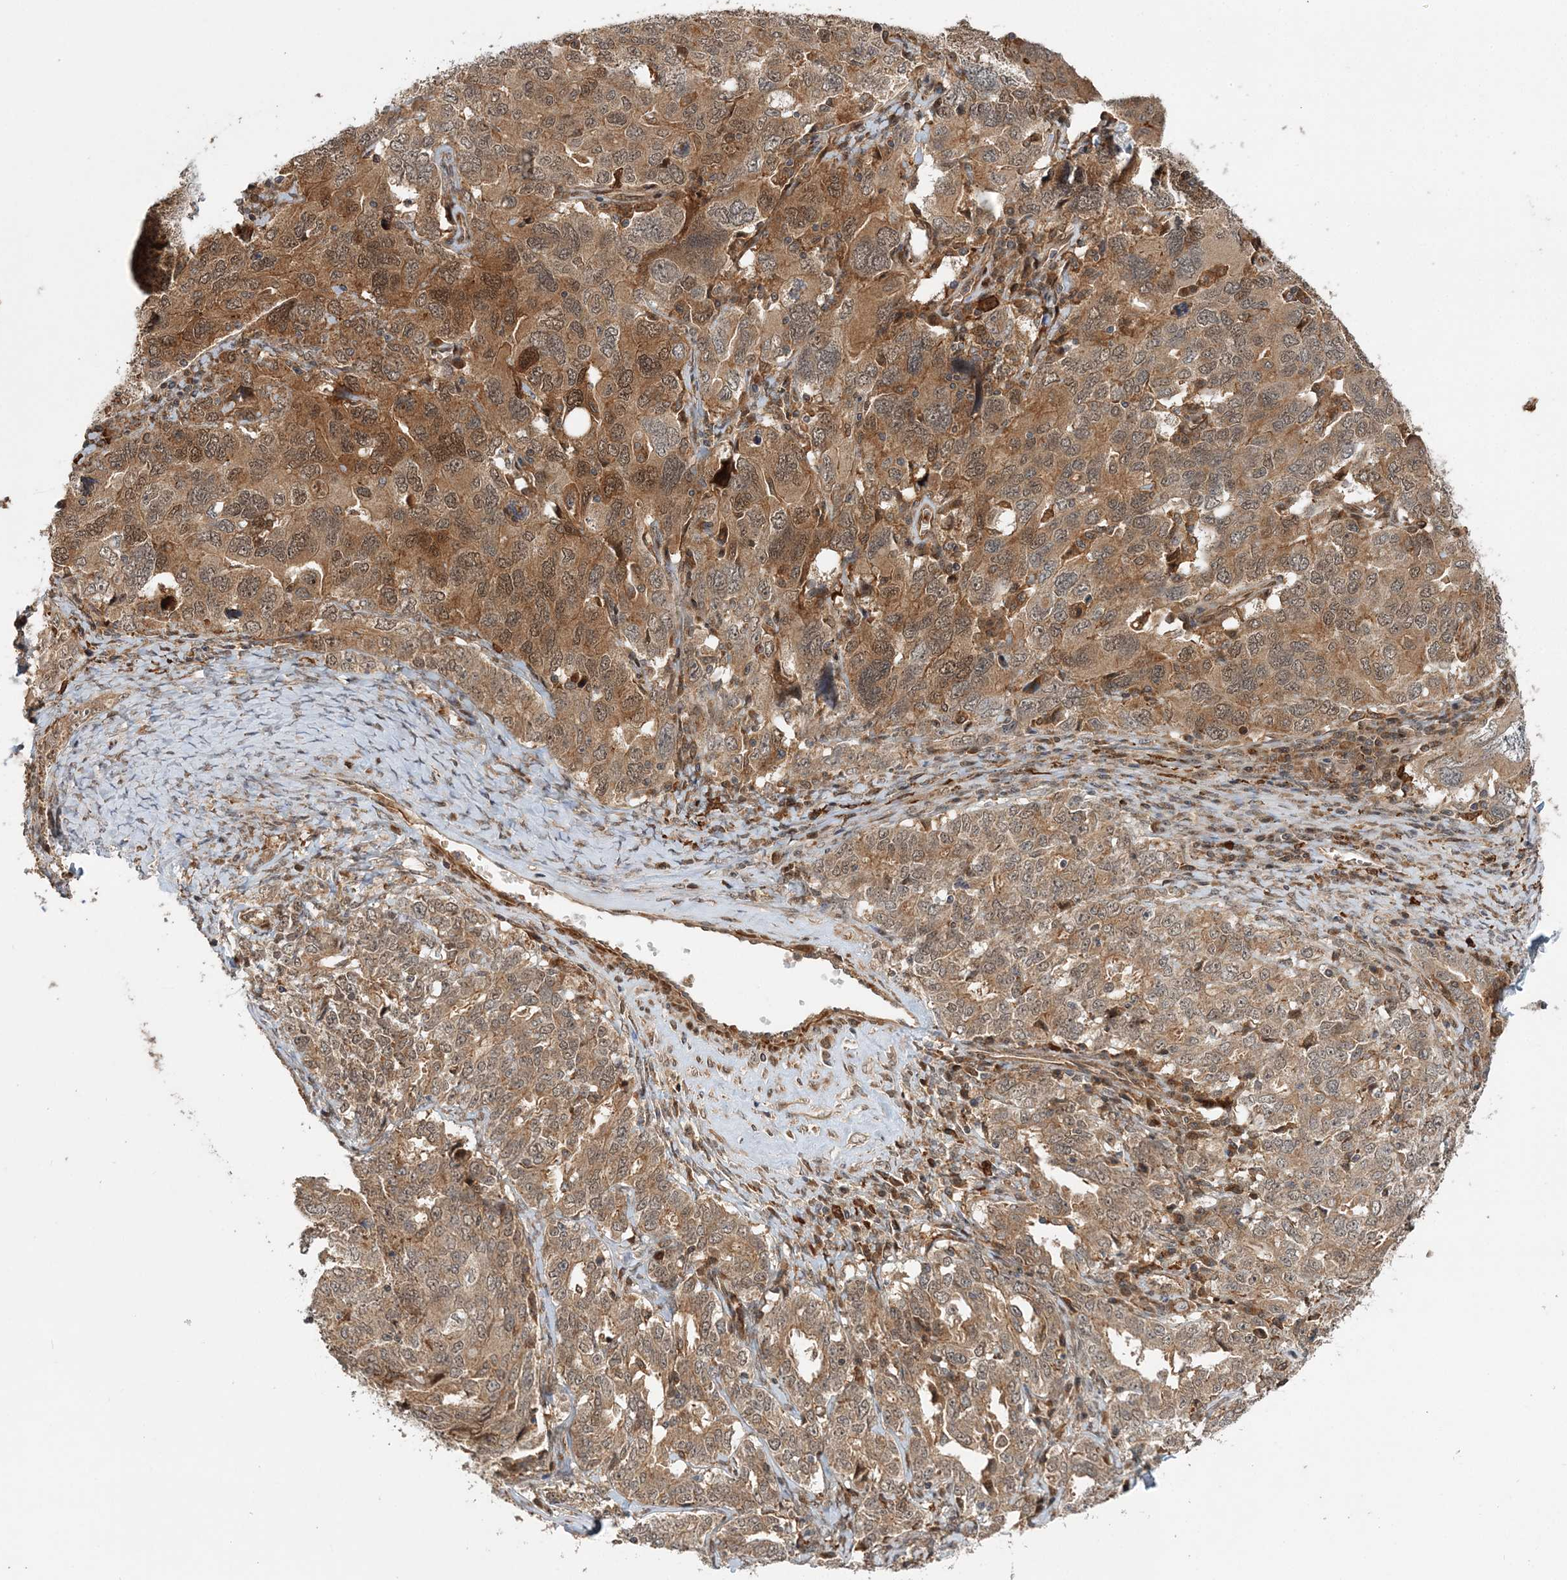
{"staining": {"intensity": "moderate", "quantity": ">75%", "location": "cytoplasmic/membranous"}, "tissue": "ovarian cancer", "cell_type": "Tumor cells", "image_type": "cancer", "snomed": [{"axis": "morphology", "description": "Carcinoma, endometroid"}, {"axis": "topography", "description": "Ovary"}], "caption": "Approximately >75% of tumor cells in human ovarian cancer demonstrate moderate cytoplasmic/membranous protein positivity as visualized by brown immunohistochemical staining.", "gene": "UBTD2", "patient": {"sex": "female", "age": 62}}